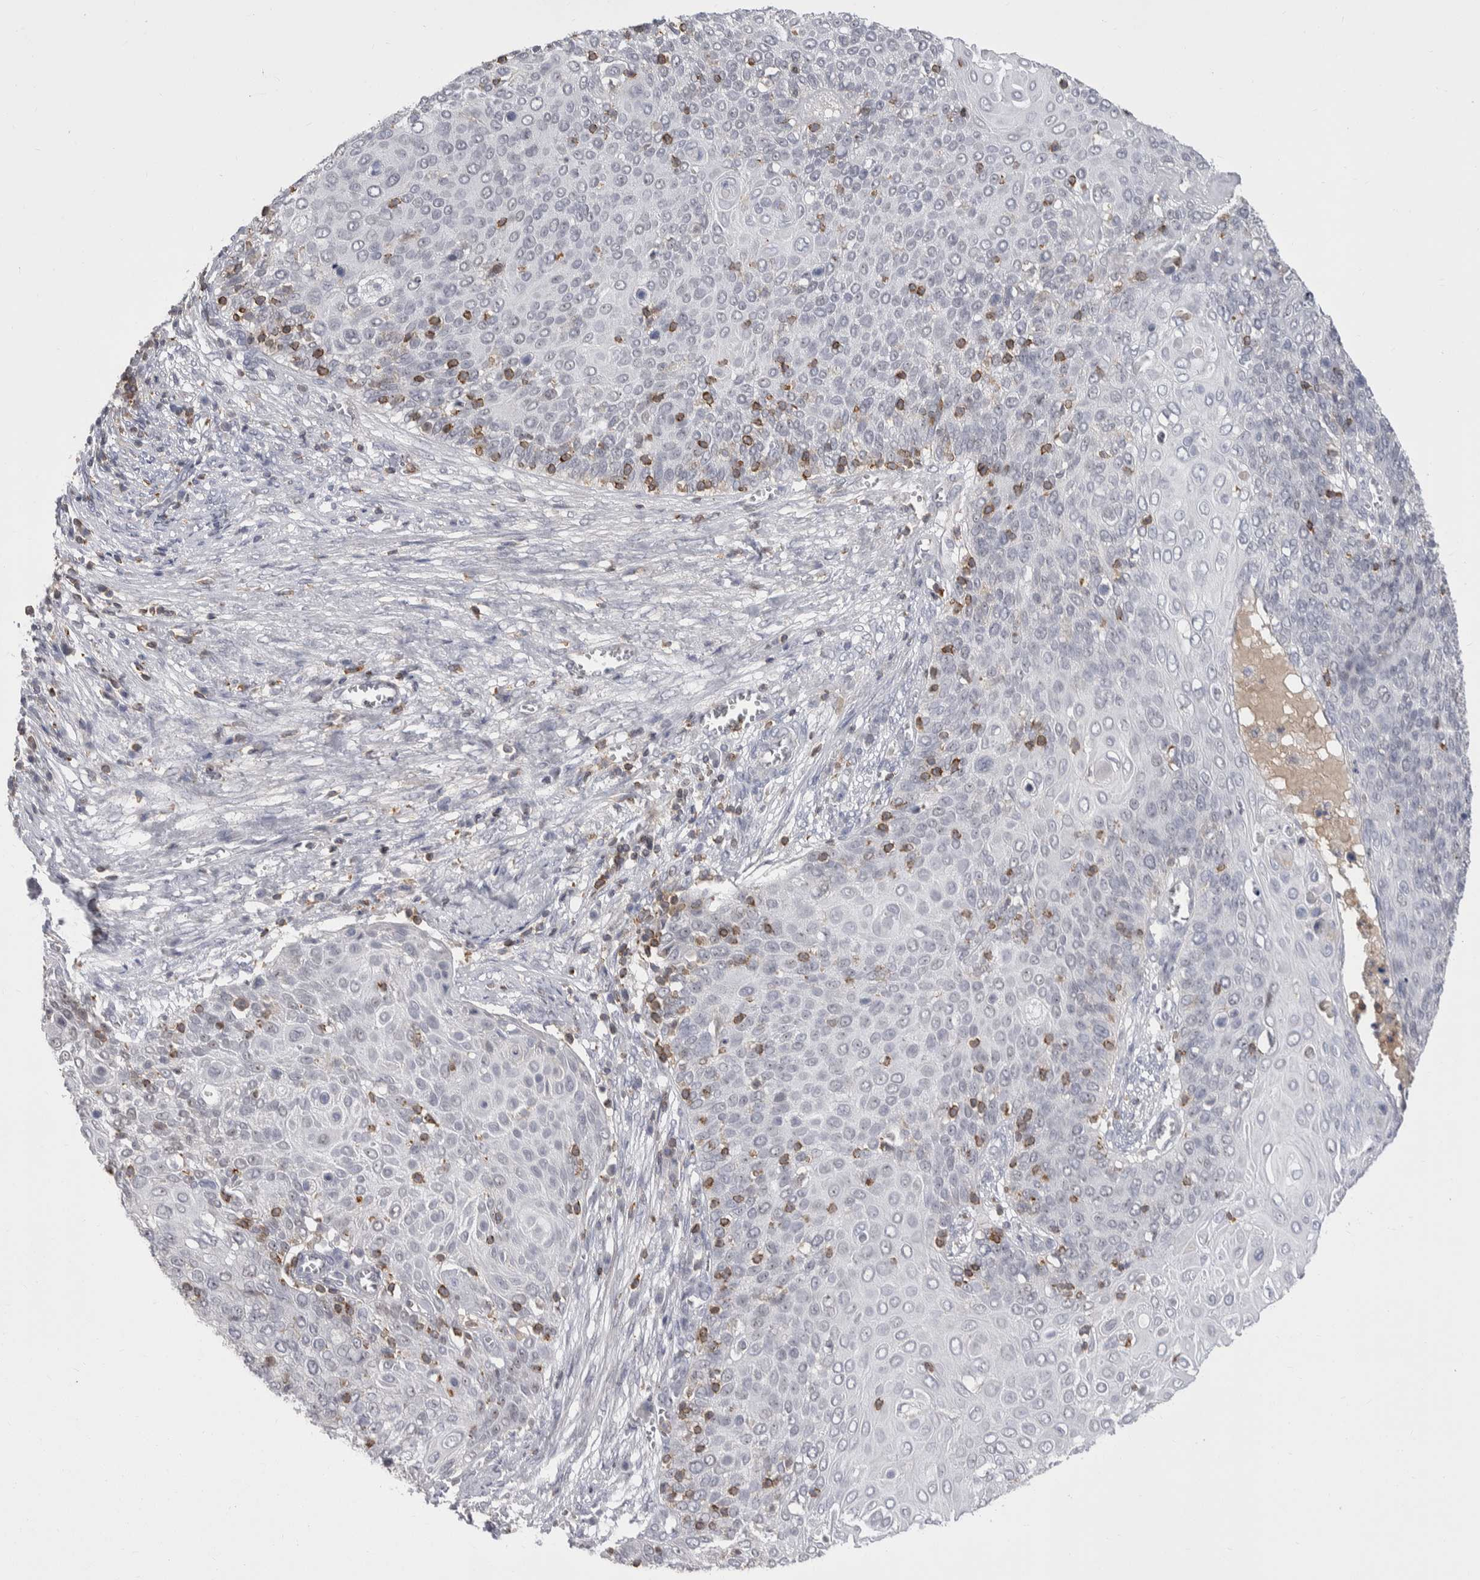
{"staining": {"intensity": "negative", "quantity": "none", "location": "none"}, "tissue": "cervical cancer", "cell_type": "Tumor cells", "image_type": "cancer", "snomed": [{"axis": "morphology", "description": "Squamous cell carcinoma, NOS"}, {"axis": "topography", "description": "Cervix"}], "caption": "The histopathology image shows no significant positivity in tumor cells of squamous cell carcinoma (cervical).", "gene": "CEP295NL", "patient": {"sex": "female", "age": 39}}